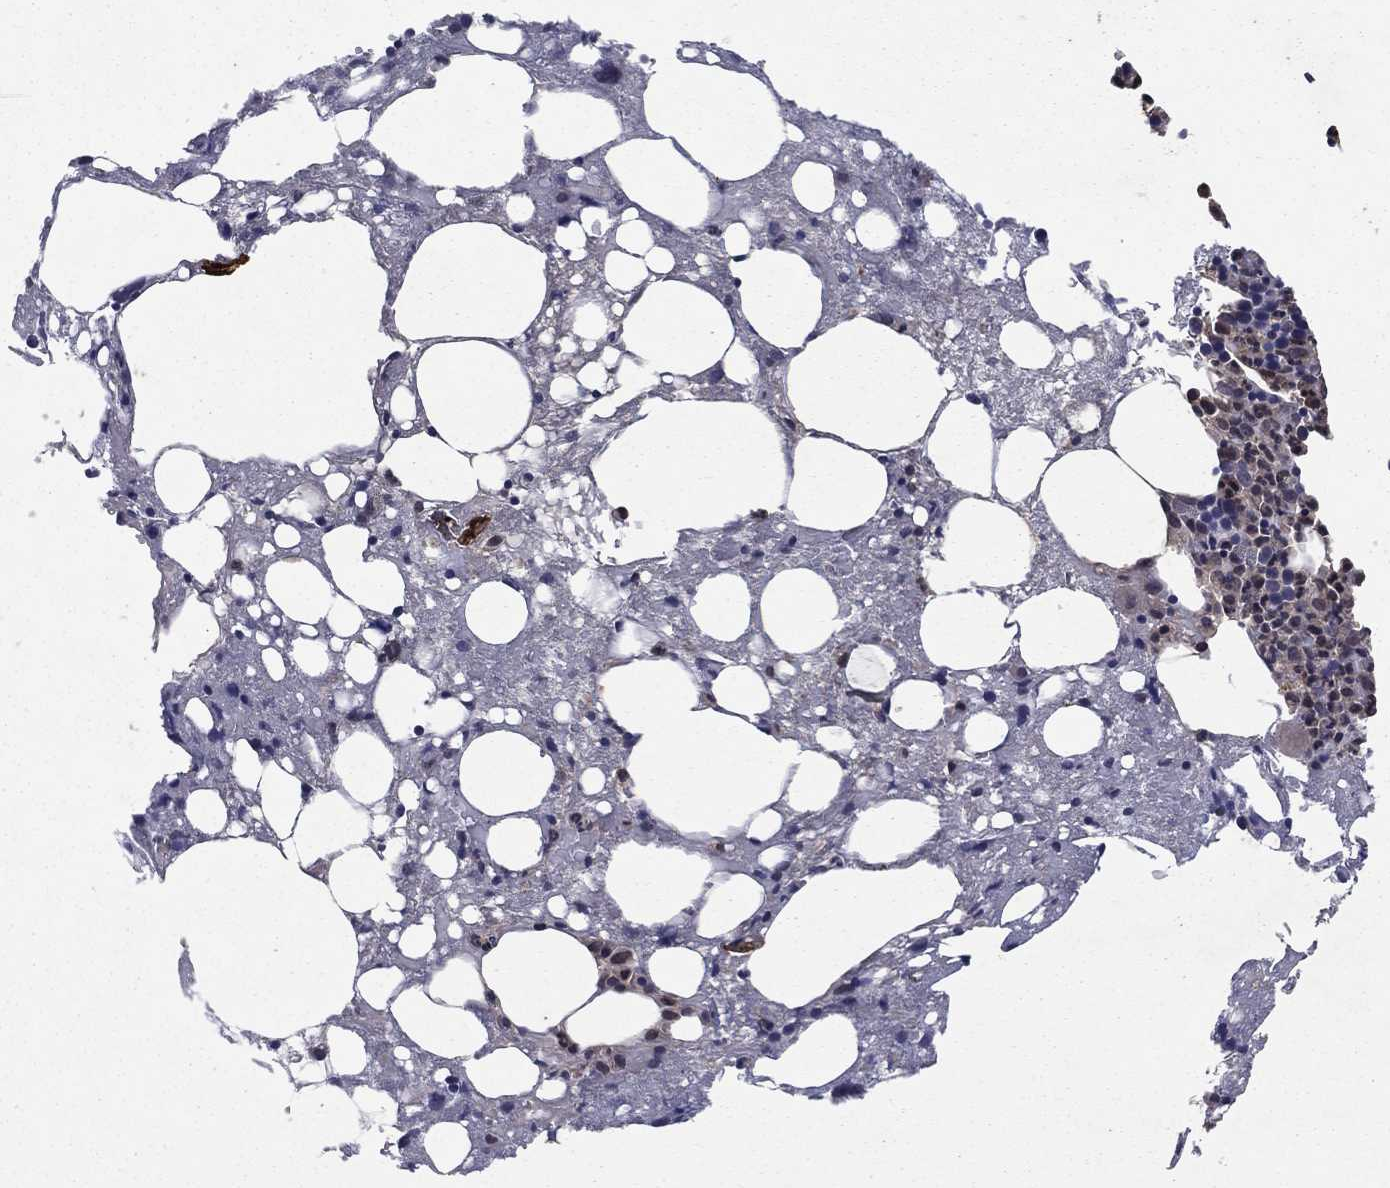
{"staining": {"intensity": "moderate", "quantity": "<25%", "location": "nuclear"}, "tissue": "bone marrow", "cell_type": "Hematopoietic cells", "image_type": "normal", "snomed": [{"axis": "morphology", "description": "Normal tissue, NOS"}, {"axis": "topography", "description": "Bone marrow"}], "caption": "A photomicrograph of bone marrow stained for a protein shows moderate nuclear brown staining in hematopoietic cells.", "gene": "FGD1", "patient": {"sex": "female", "age": 54}}